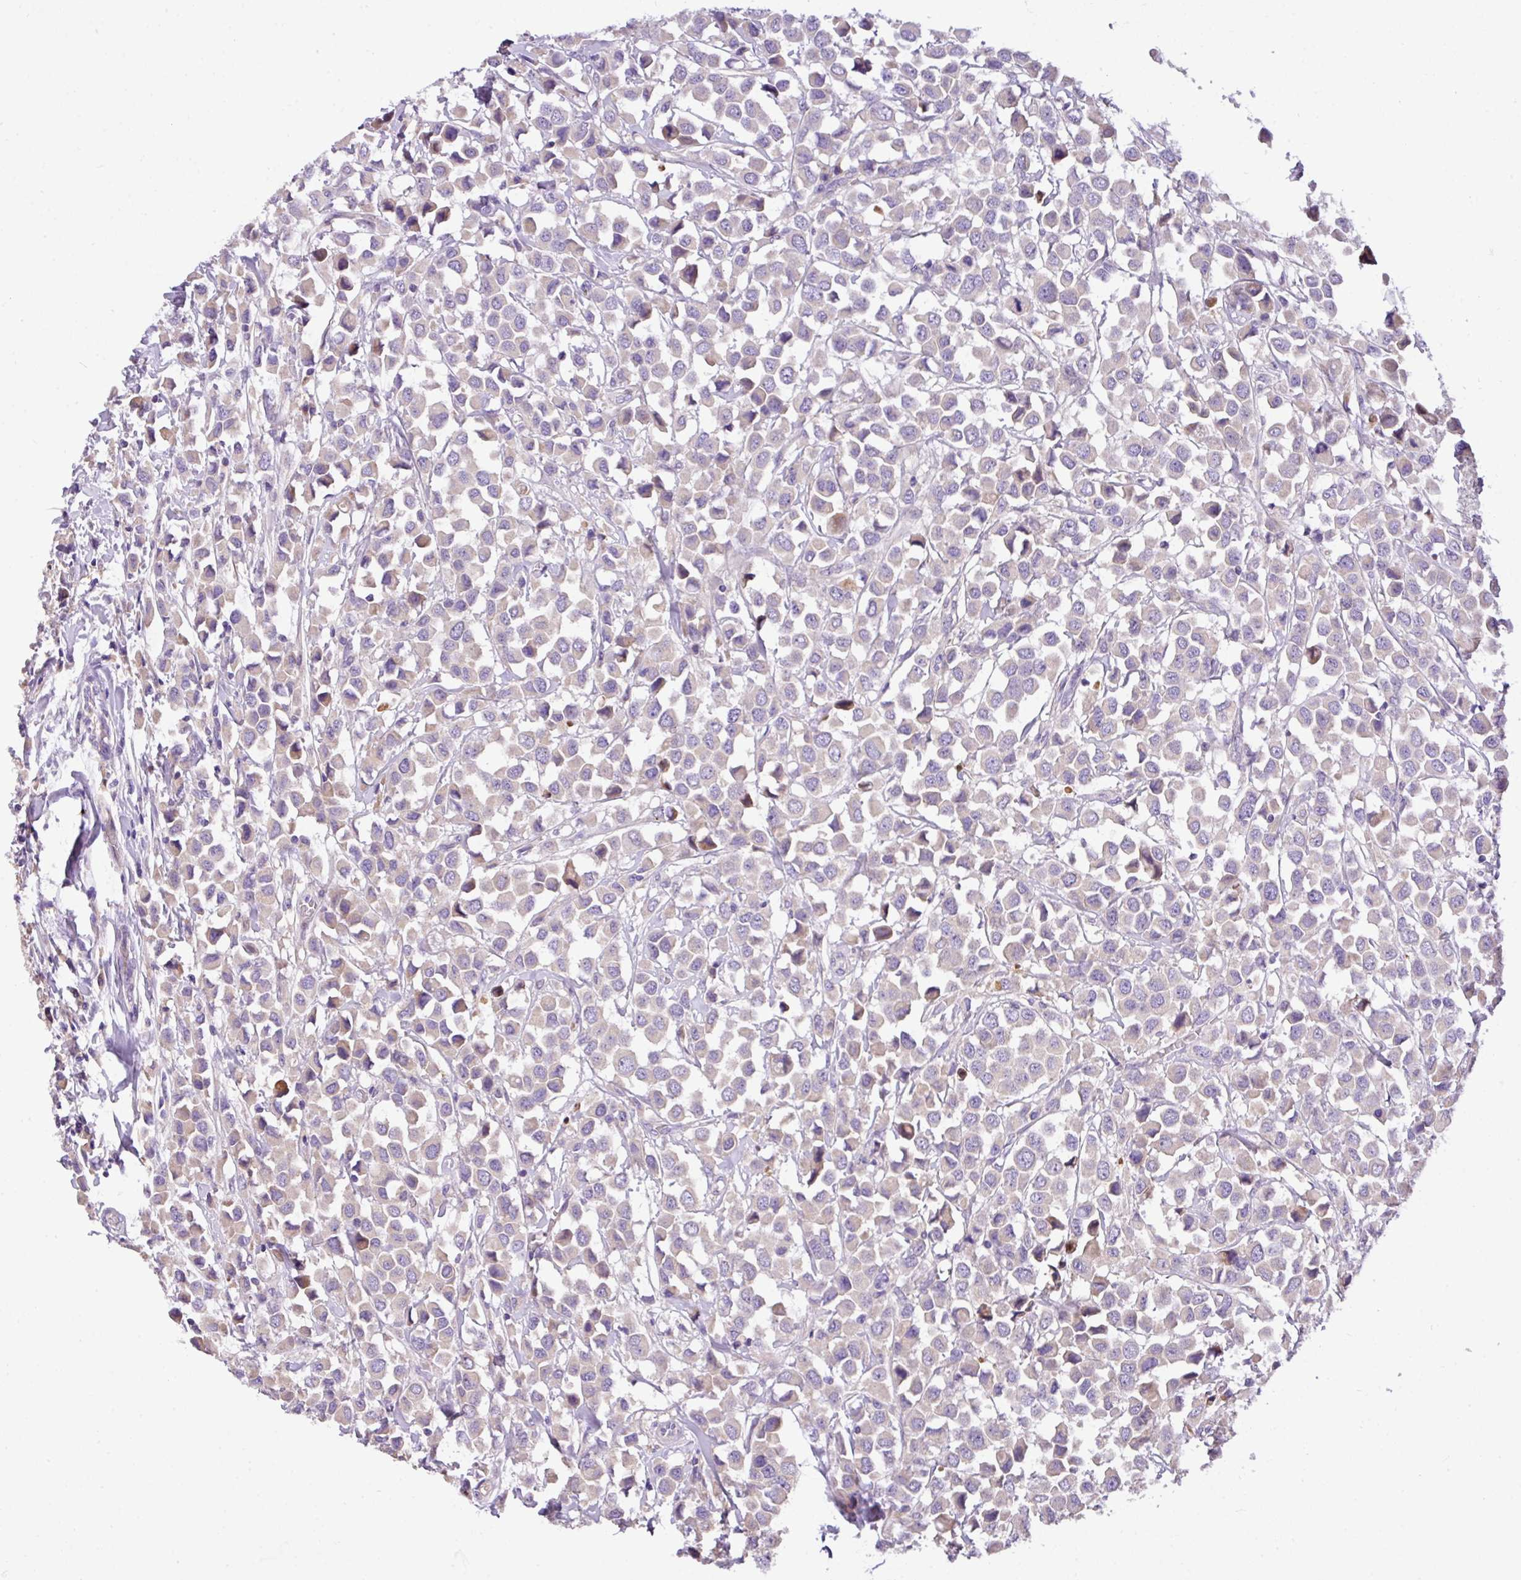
{"staining": {"intensity": "weak", "quantity": "<25%", "location": "cytoplasmic/membranous"}, "tissue": "breast cancer", "cell_type": "Tumor cells", "image_type": "cancer", "snomed": [{"axis": "morphology", "description": "Duct carcinoma"}, {"axis": "topography", "description": "Breast"}], "caption": "Immunohistochemistry (IHC) photomicrograph of neoplastic tissue: human breast cancer stained with DAB displays no significant protein expression in tumor cells.", "gene": "ANXA2R", "patient": {"sex": "female", "age": 61}}